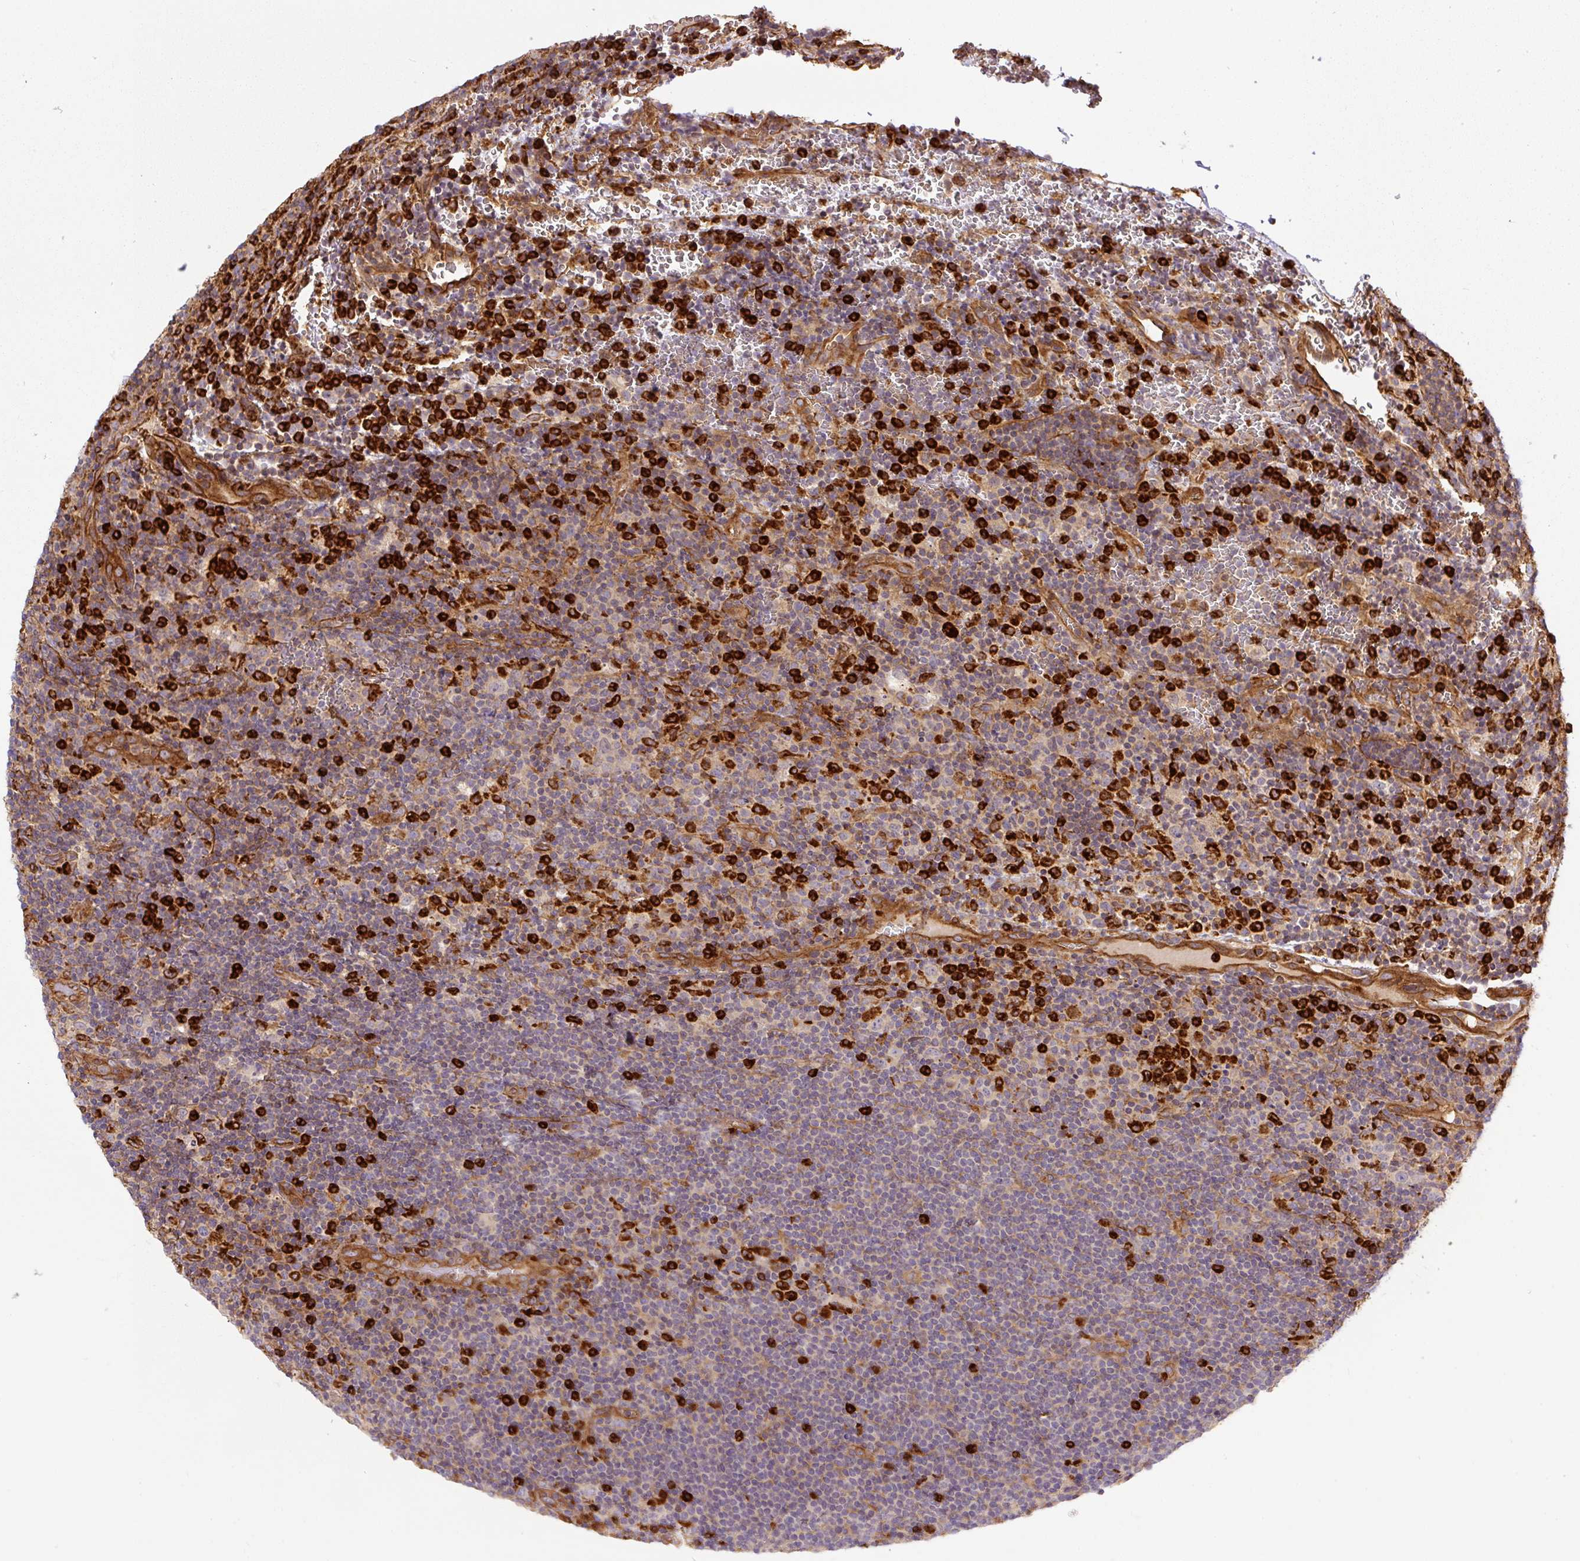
{"staining": {"intensity": "negative", "quantity": "none", "location": "none"}, "tissue": "lymphoma", "cell_type": "Tumor cells", "image_type": "cancer", "snomed": [{"axis": "morphology", "description": "Hodgkin's disease, NOS"}, {"axis": "topography", "description": "Lymph node"}], "caption": "Lymphoma stained for a protein using immunohistochemistry exhibits no positivity tumor cells.", "gene": "B3GALT5", "patient": {"sex": "female", "age": 57}}